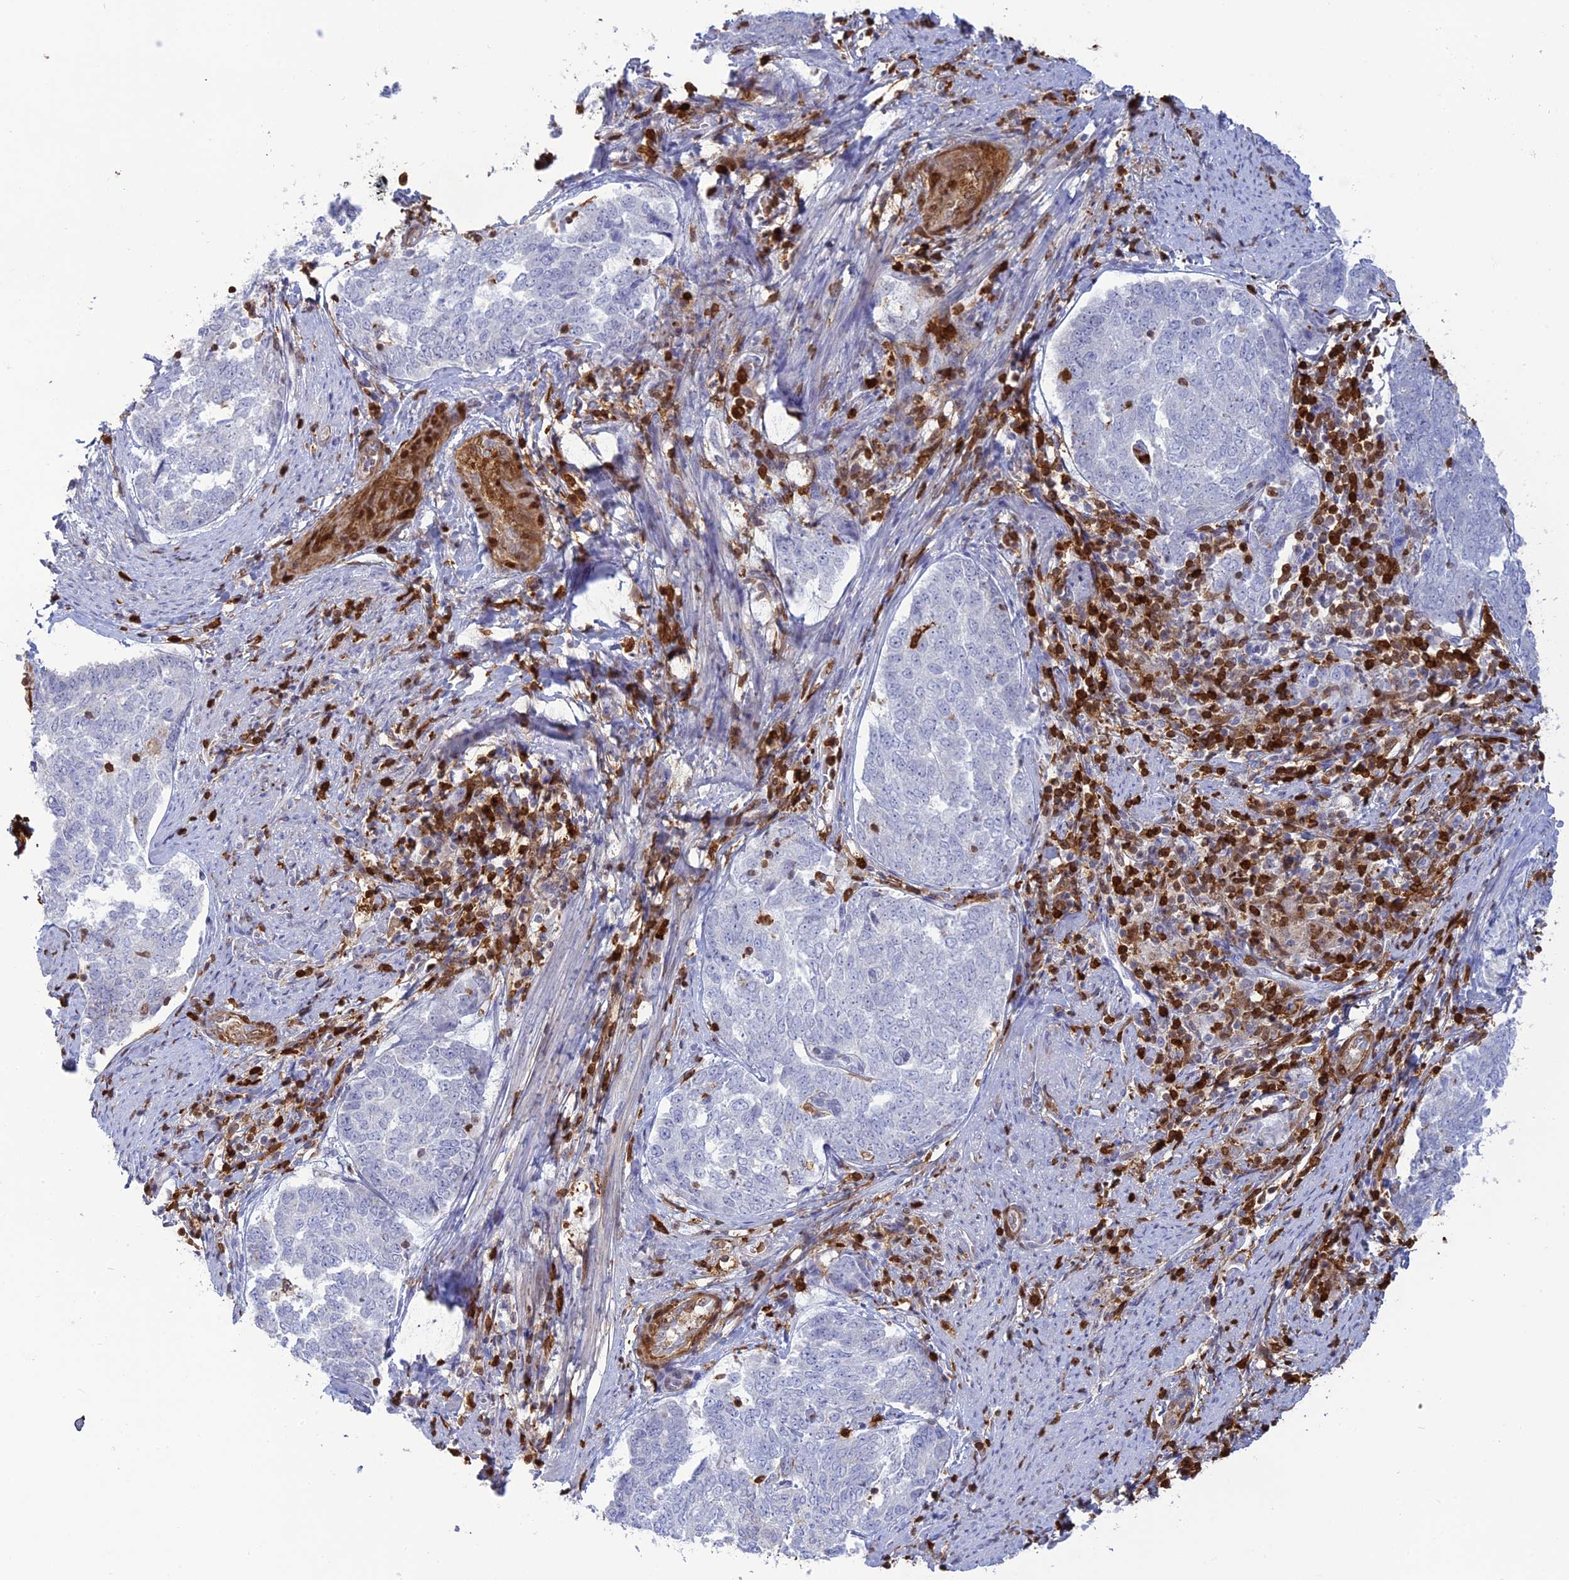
{"staining": {"intensity": "negative", "quantity": "none", "location": "none"}, "tissue": "endometrial cancer", "cell_type": "Tumor cells", "image_type": "cancer", "snomed": [{"axis": "morphology", "description": "Adenocarcinoma, NOS"}, {"axis": "topography", "description": "Endometrium"}], "caption": "A high-resolution micrograph shows immunohistochemistry staining of adenocarcinoma (endometrial), which shows no significant staining in tumor cells.", "gene": "PGBD4", "patient": {"sex": "female", "age": 80}}